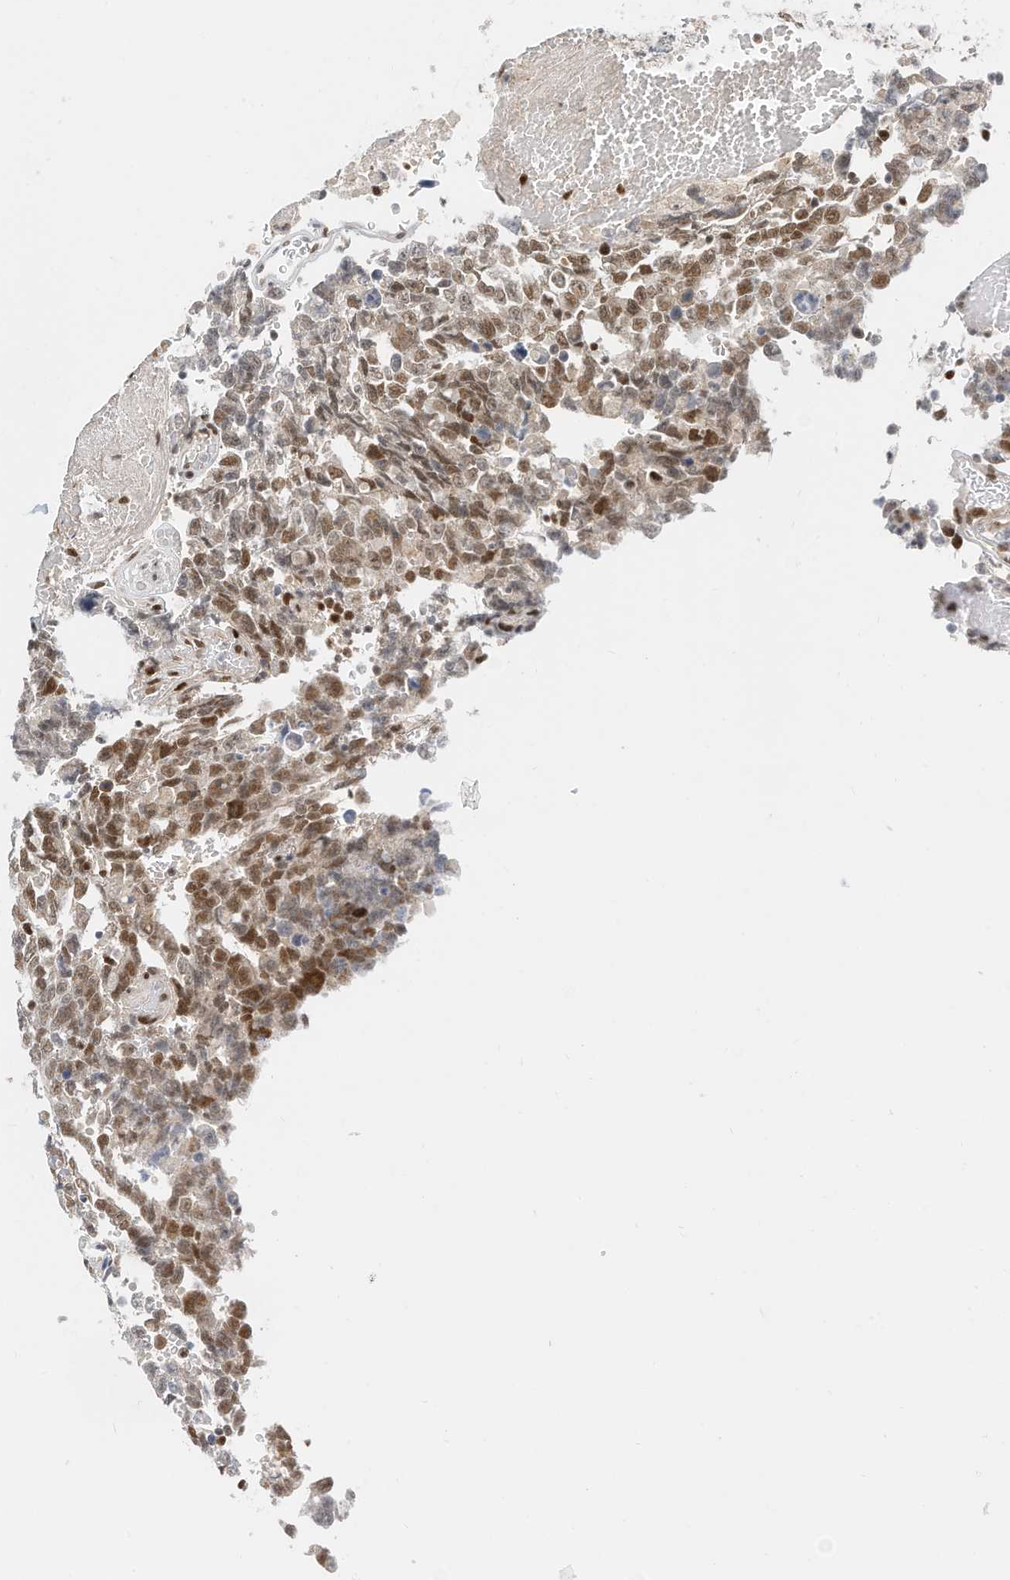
{"staining": {"intensity": "moderate", "quantity": "25%-75%", "location": "nuclear"}, "tissue": "testis cancer", "cell_type": "Tumor cells", "image_type": "cancer", "snomed": [{"axis": "morphology", "description": "Carcinoma, Embryonal, NOS"}, {"axis": "topography", "description": "Testis"}], "caption": "Immunohistochemical staining of embryonal carcinoma (testis) shows medium levels of moderate nuclear staining in approximately 25%-75% of tumor cells. (Stains: DAB (3,3'-diaminobenzidine) in brown, nuclei in blue, Microscopy: brightfield microscopy at high magnification).", "gene": "OGT", "patient": {"sex": "male", "age": 26}}